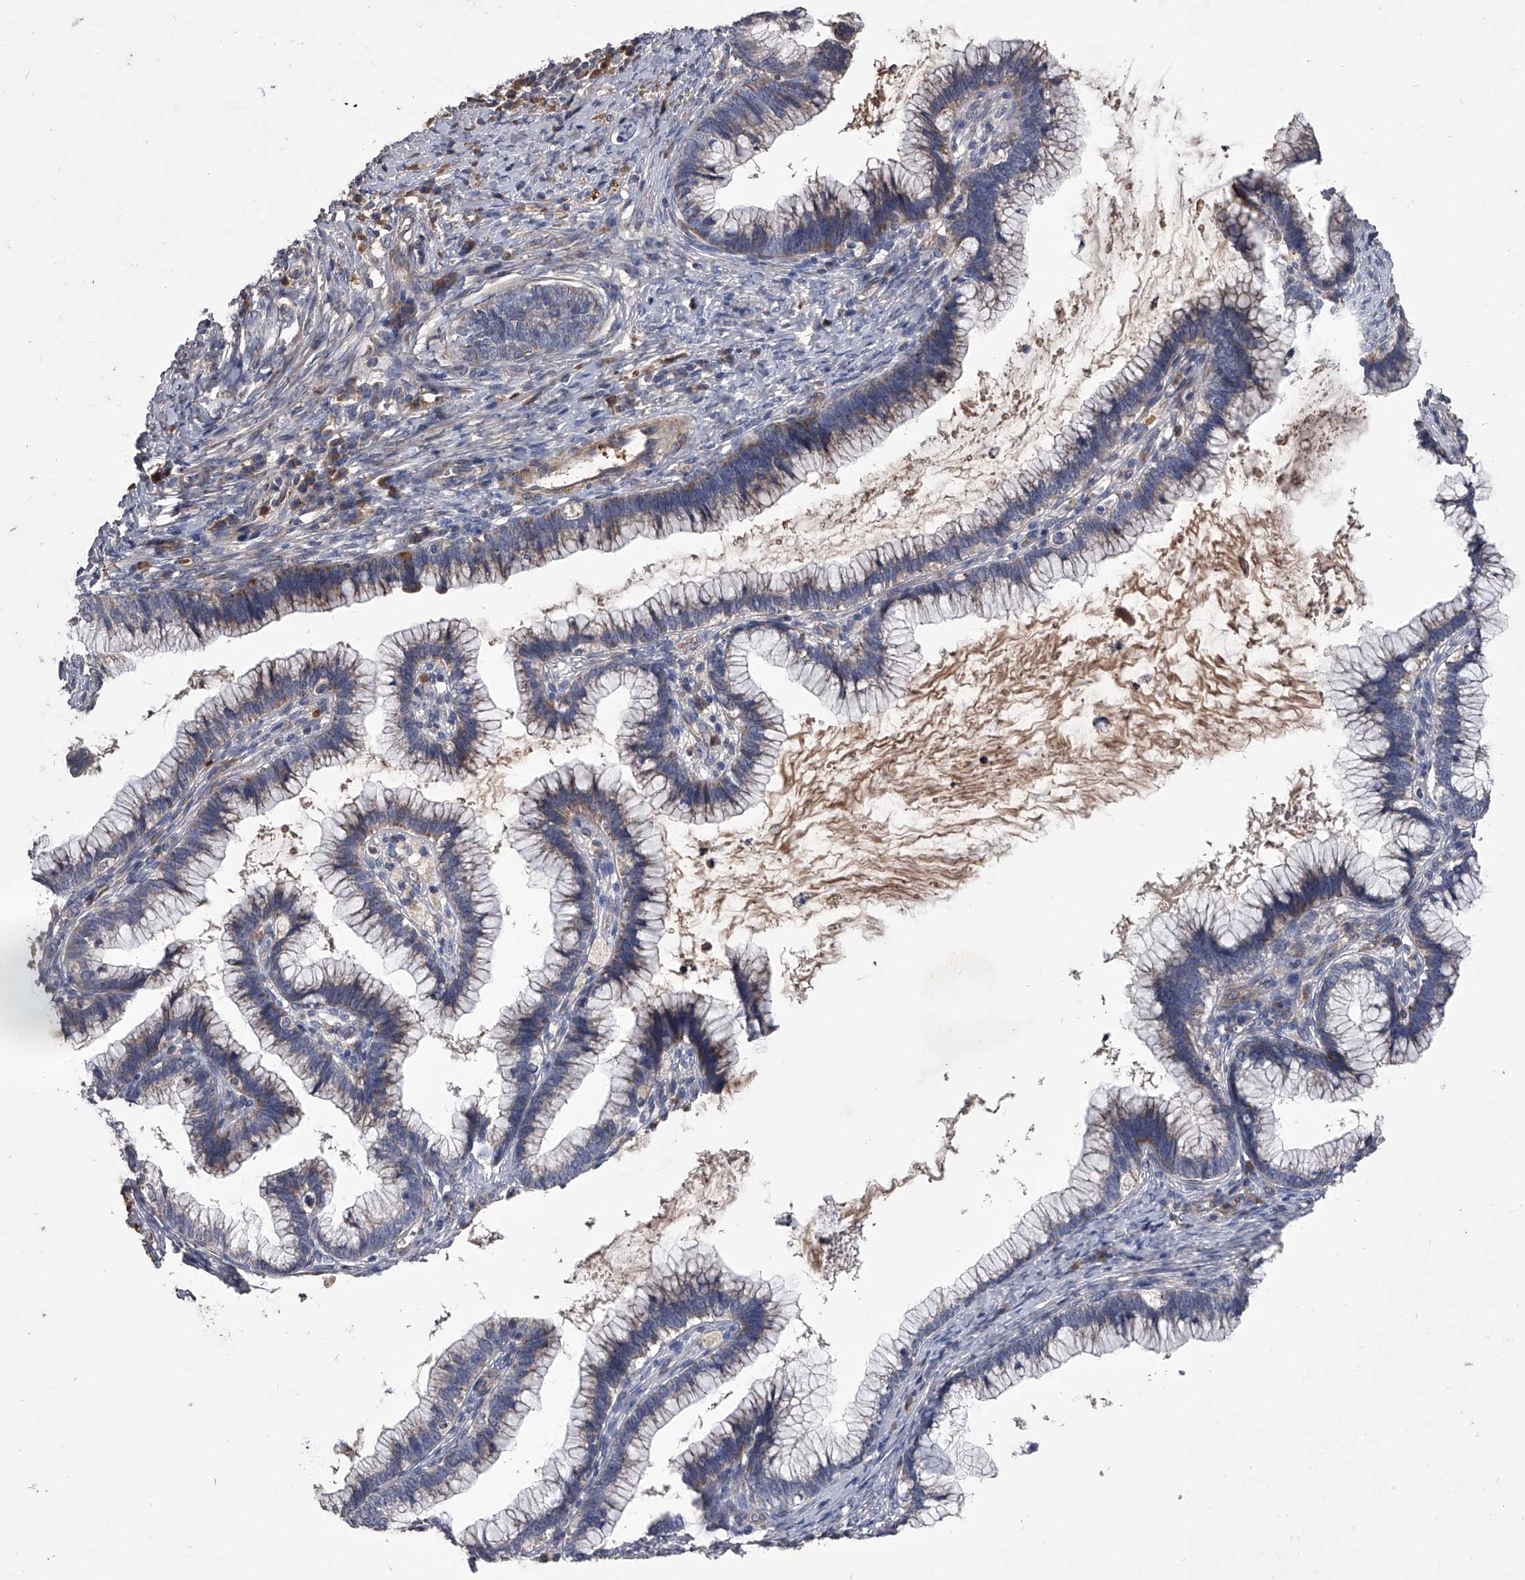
{"staining": {"intensity": "weak", "quantity": "25%-75%", "location": "cytoplasmic/membranous"}, "tissue": "cervical cancer", "cell_type": "Tumor cells", "image_type": "cancer", "snomed": [{"axis": "morphology", "description": "Adenocarcinoma, NOS"}, {"axis": "topography", "description": "Cervix"}], "caption": "Adenocarcinoma (cervical) was stained to show a protein in brown. There is low levels of weak cytoplasmic/membranous positivity in approximately 25%-75% of tumor cells. (Stains: DAB (3,3'-diaminobenzidine) in brown, nuclei in blue, Microscopy: brightfield microscopy at high magnification).", "gene": "NRP1", "patient": {"sex": "female", "age": 36}}